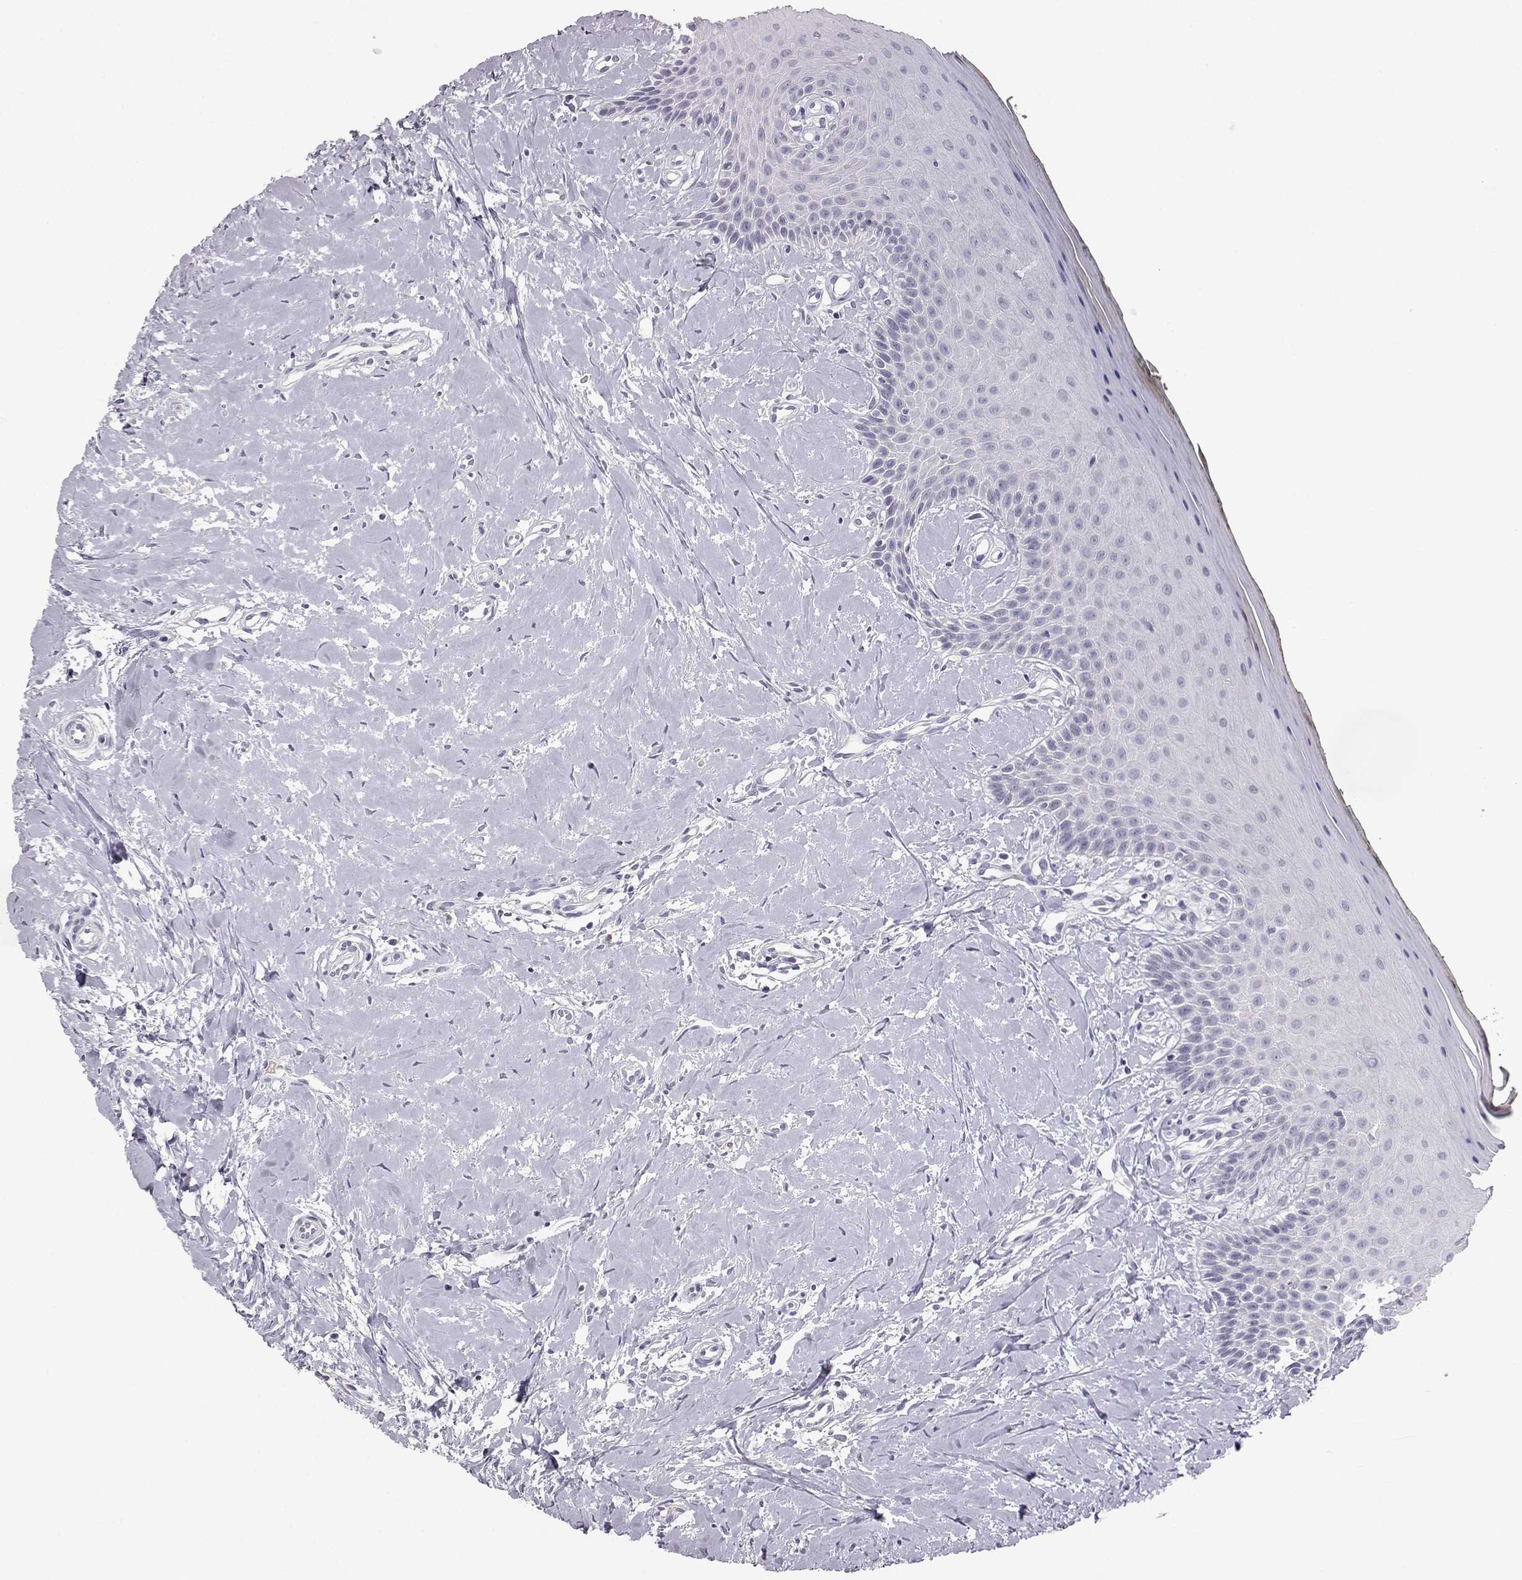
{"staining": {"intensity": "negative", "quantity": "none", "location": "none"}, "tissue": "oral mucosa", "cell_type": "Squamous epithelial cells", "image_type": "normal", "snomed": [{"axis": "morphology", "description": "Normal tissue, NOS"}, {"axis": "topography", "description": "Oral tissue"}], "caption": "This image is of benign oral mucosa stained with immunohistochemistry to label a protein in brown with the nuclei are counter-stained blue. There is no staining in squamous epithelial cells. (Brightfield microscopy of DAB IHC at high magnification).", "gene": "AKR1B1", "patient": {"sex": "female", "age": 43}}